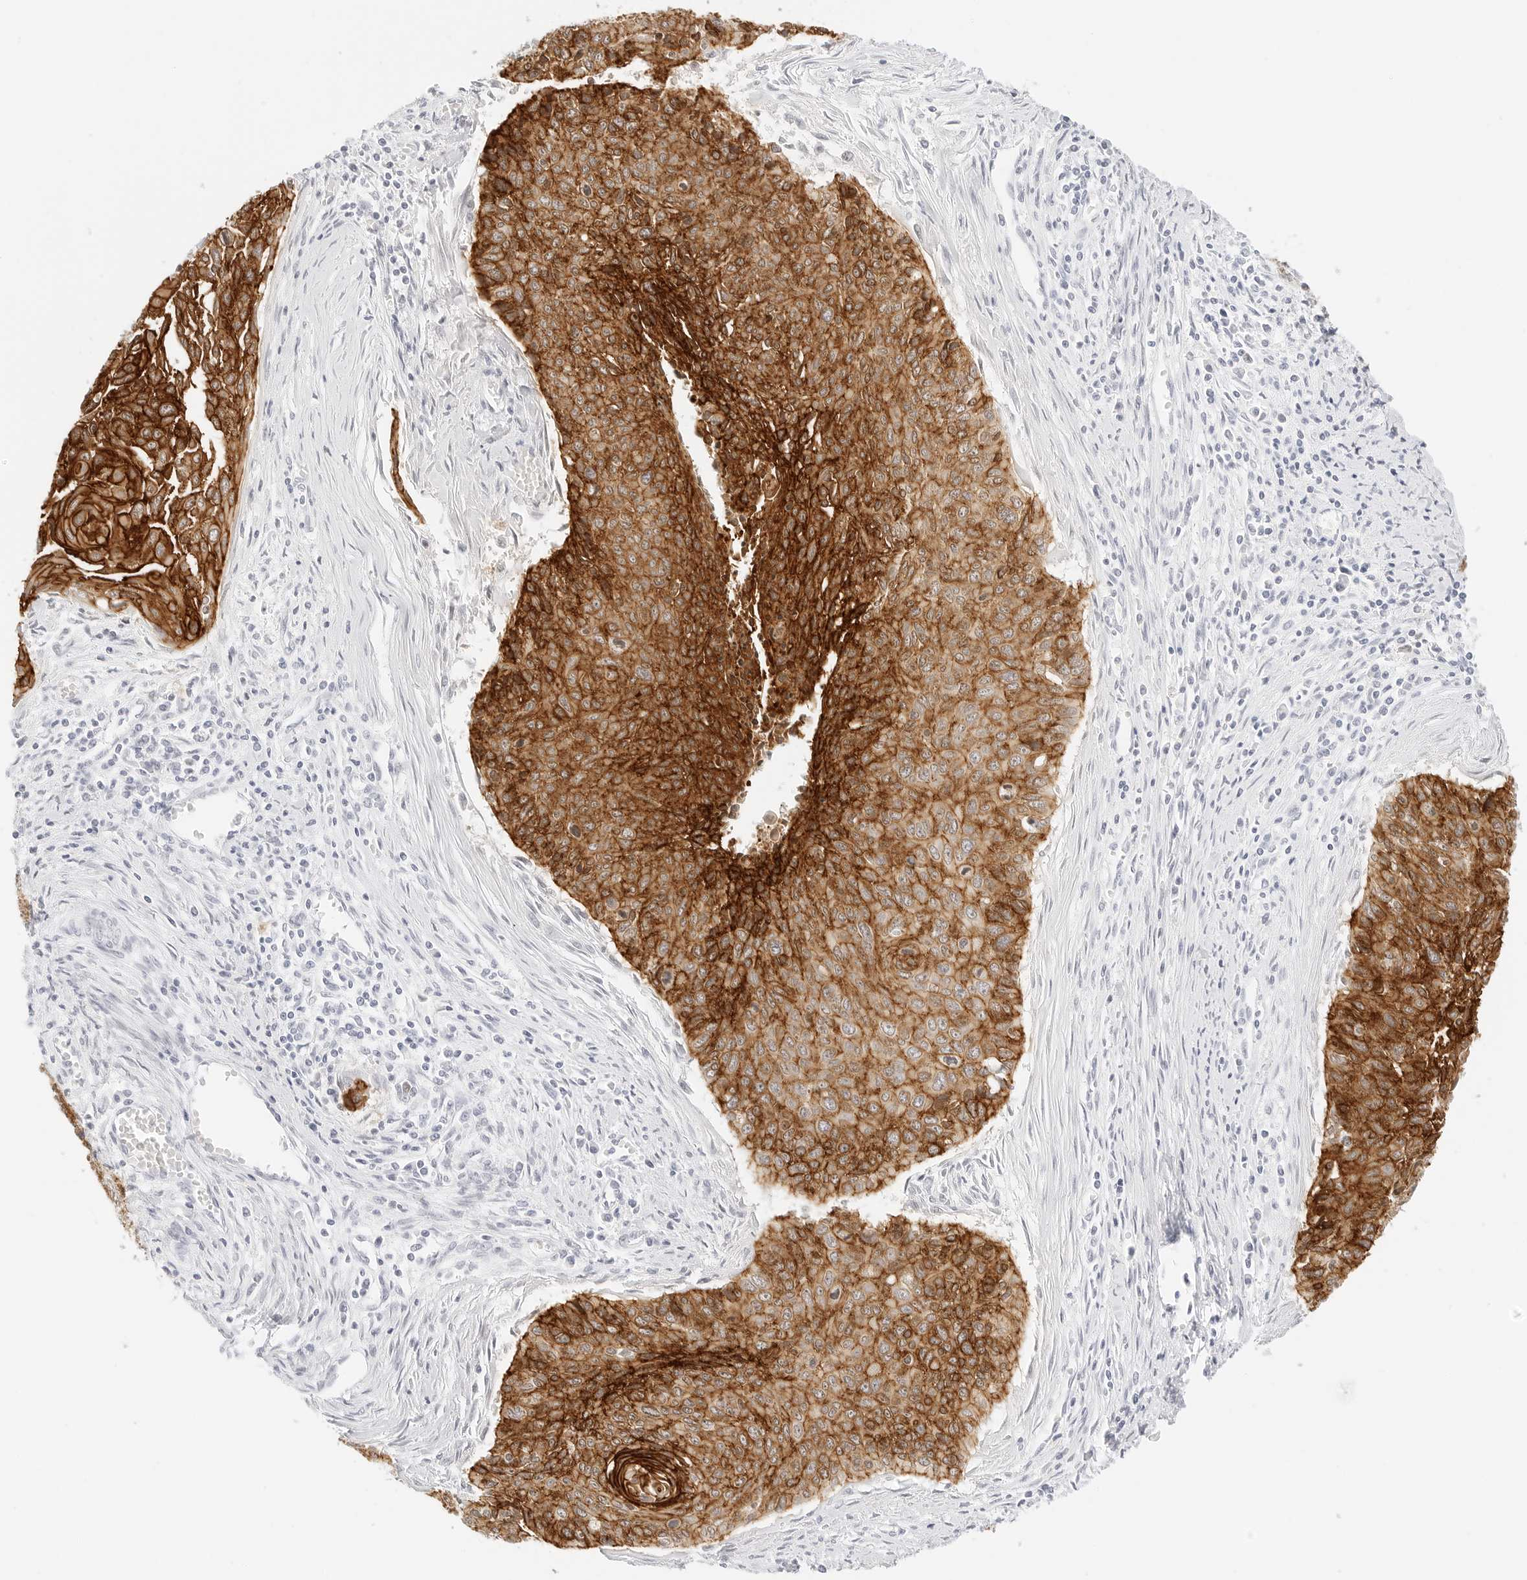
{"staining": {"intensity": "strong", "quantity": ">75%", "location": "cytoplasmic/membranous"}, "tissue": "cervical cancer", "cell_type": "Tumor cells", "image_type": "cancer", "snomed": [{"axis": "morphology", "description": "Squamous cell carcinoma, NOS"}, {"axis": "topography", "description": "Cervix"}], "caption": "A histopathology image of cervical cancer (squamous cell carcinoma) stained for a protein demonstrates strong cytoplasmic/membranous brown staining in tumor cells. (DAB IHC, brown staining for protein, blue staining for nuclei).", "gene": "CDH1", "patient": {"sex": "female", "age": 55}}